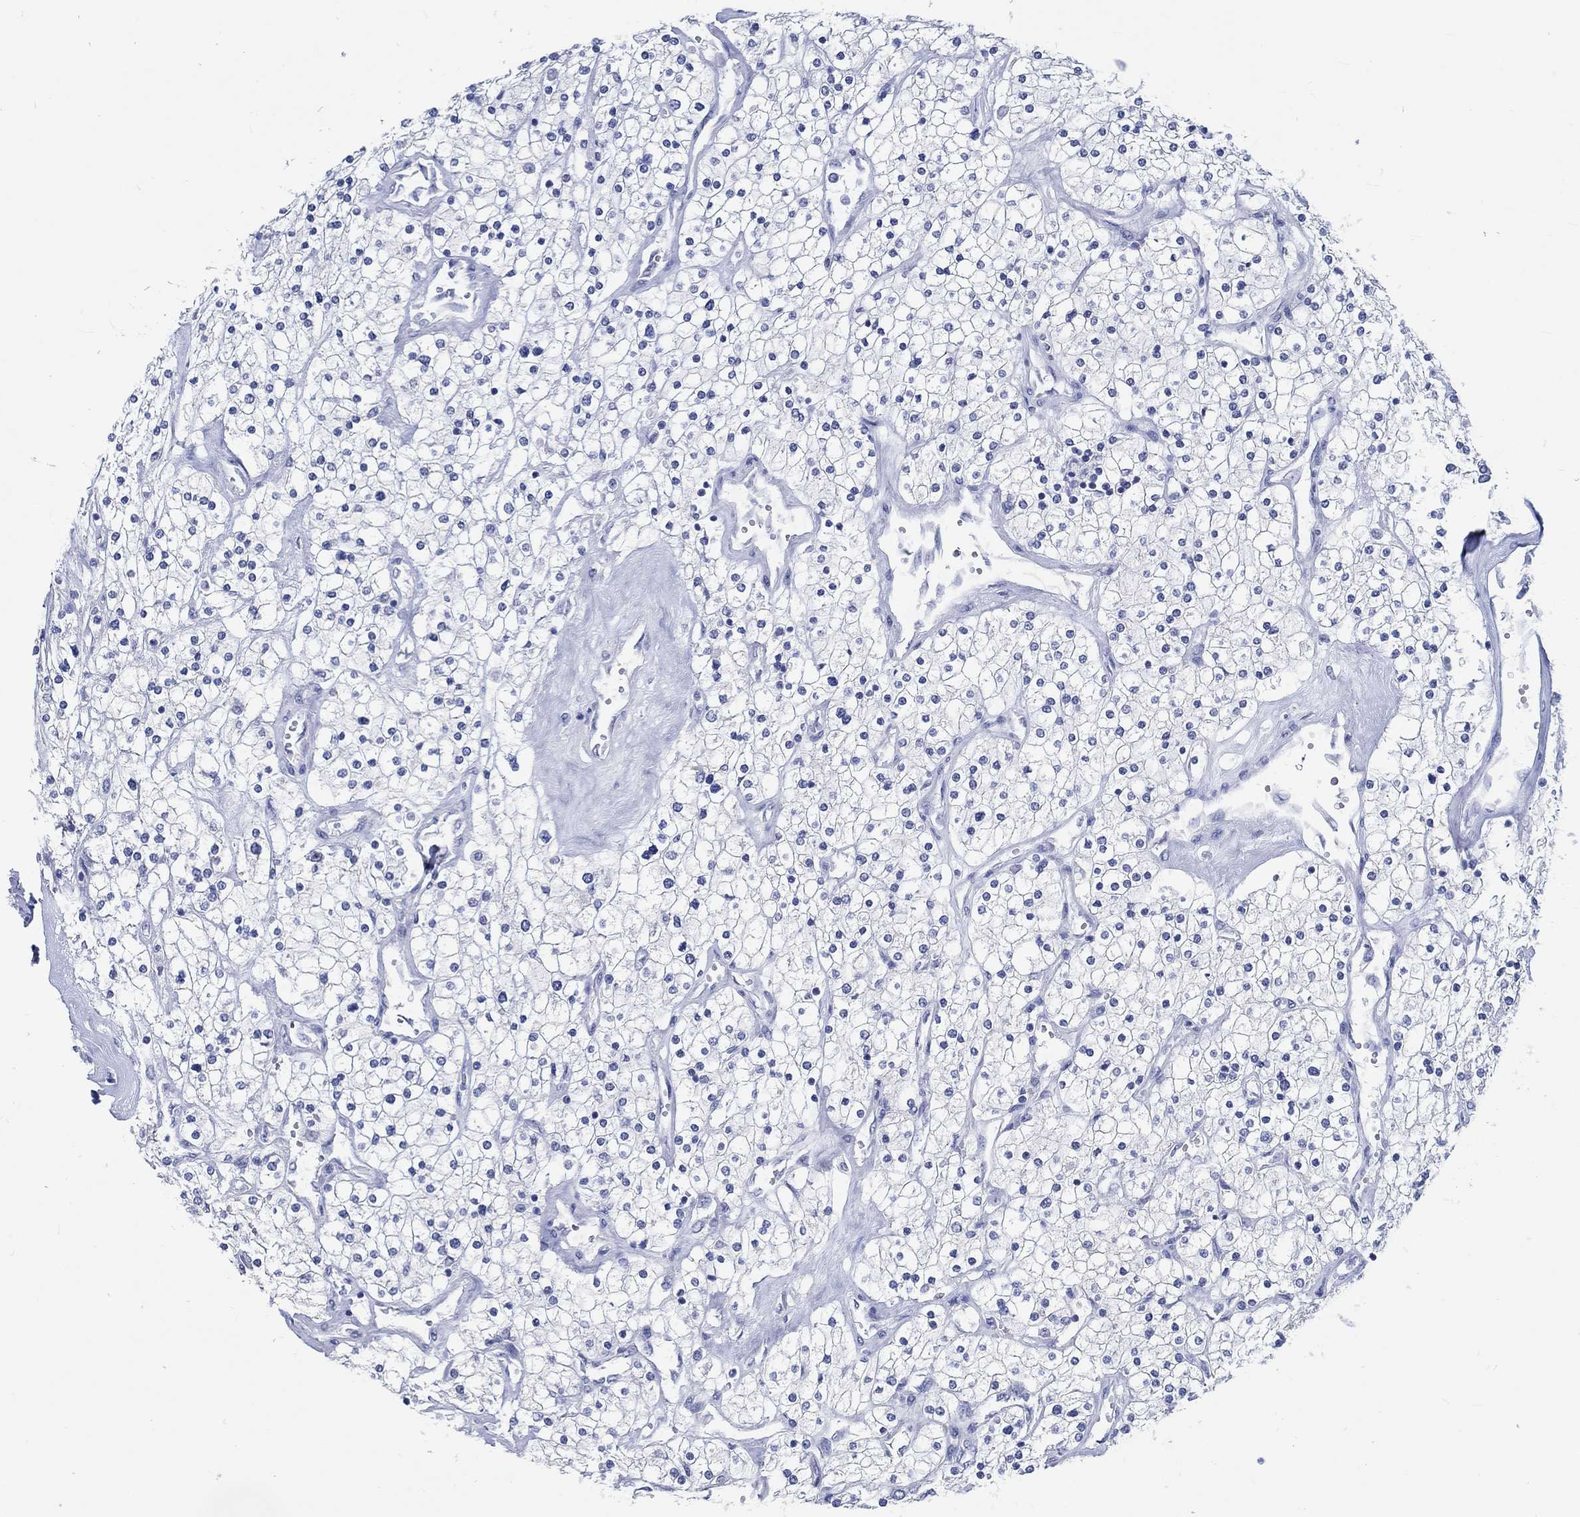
{"staining": {"intensity": "negative", "quantity": "none", "location": "none"}, "tissue": "renal cancer", "cell_type": "Tumor cells", "image_type": "cancer", "snomed": [{"axis": "morphology", "description": "Adenocarcinoma, NOS"}, {"axis": "topography", "description": "Kidney"}], "caption": "DAB (3,3'-diaminobenzidine) immunohistochemical staining of renal cancer (adenocarcinoma) displays no significant expression in tumor cells. Nuclei are stained in blue.", "gene": "C4orf47", "patient": {"sex": "male", "age": 80}}